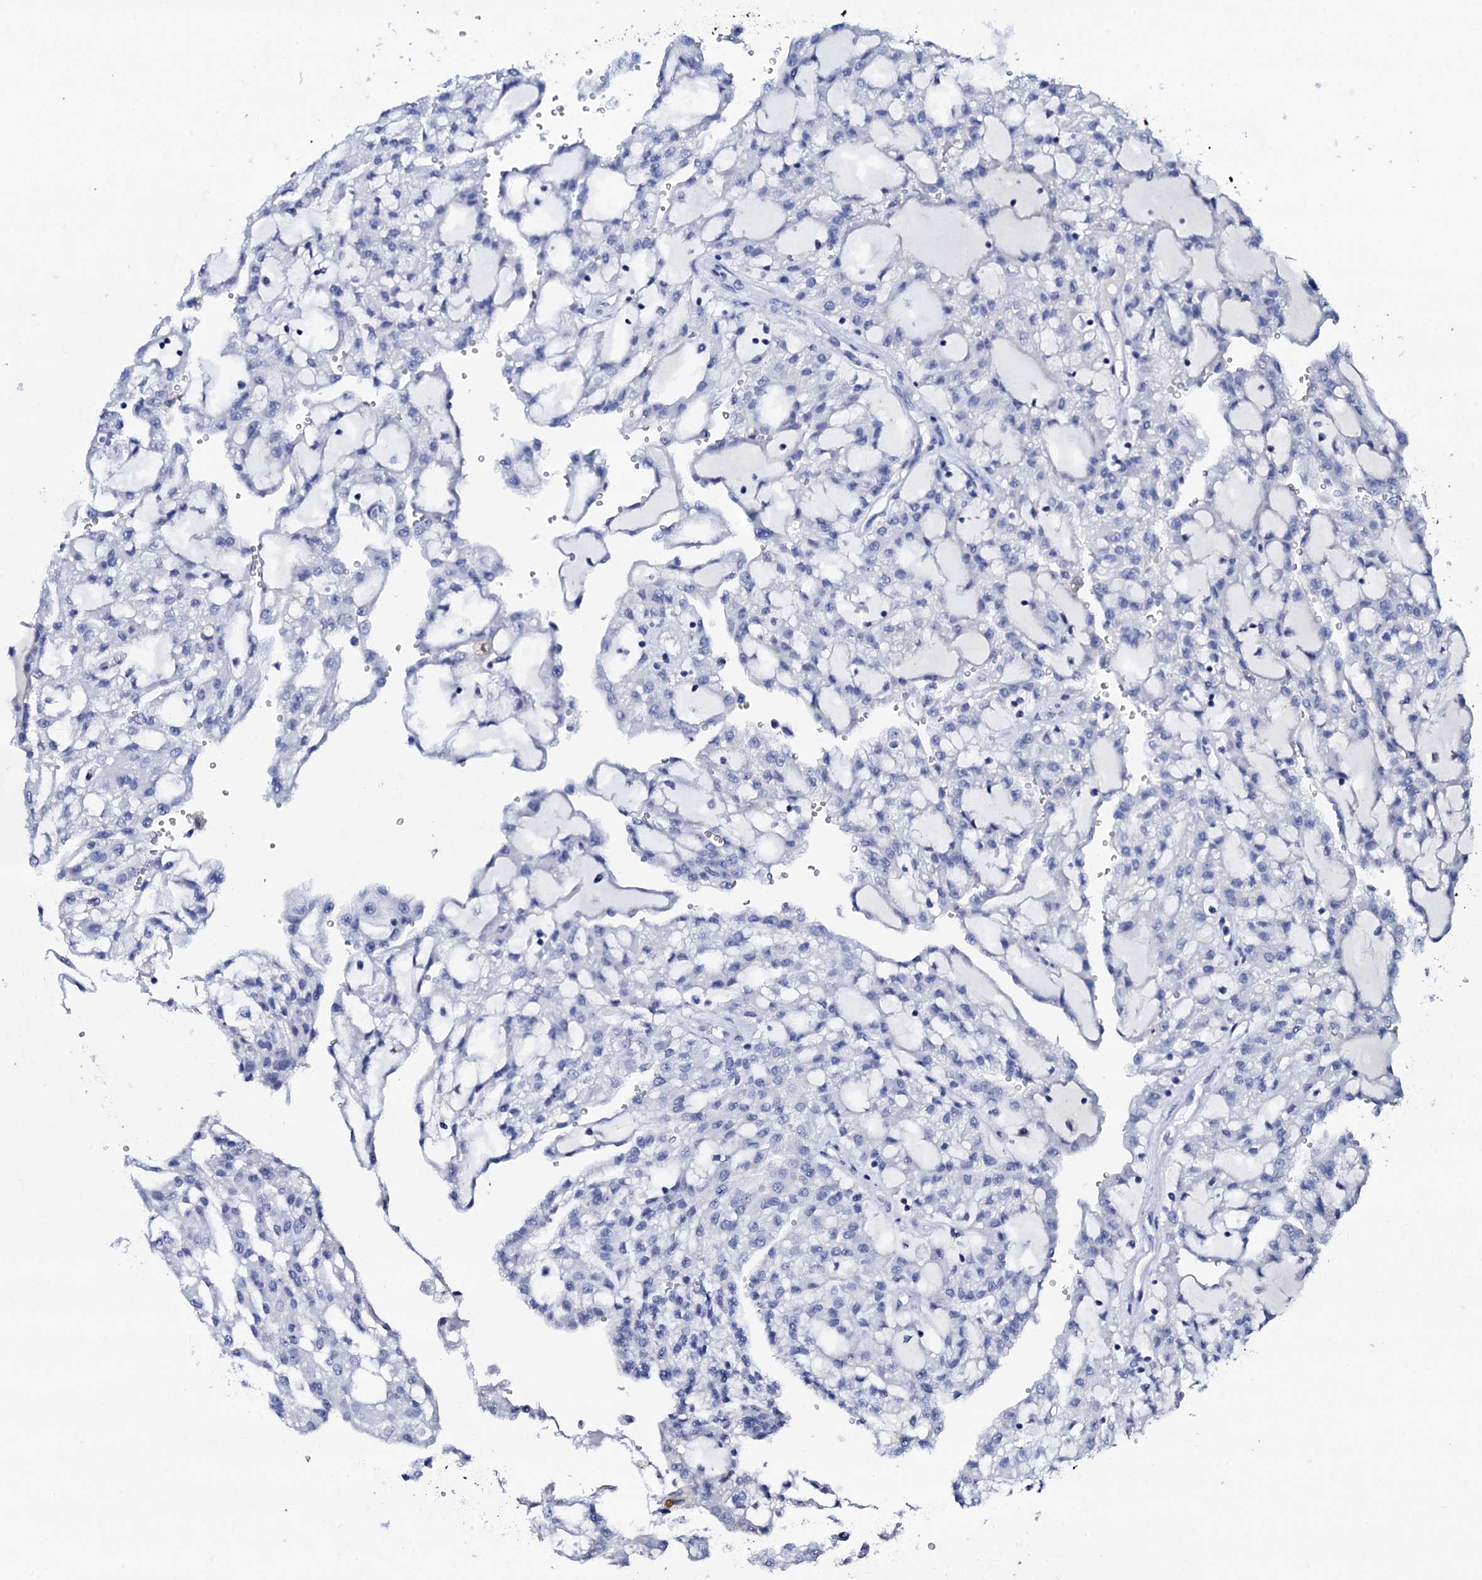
{"staining": {"intensity": "negative", "quantity": "none", "location": "none"}, "tissue": "renal cancer", "cell_type": "Tumor cells", "image_type": "cancer", "snomed": [{"axis": "morphology", "description": "Adenocarcinoma, NOS"}, {"axis": "topography", "description": "Kidney"}], "caption": "High power microscopy image of an IHC histopathology image of adenocarcinoma (renal), revealing no significant expression in tumor cells.", "gene": "FBXL16", "patient": {"sex": "male", "age": 63}}